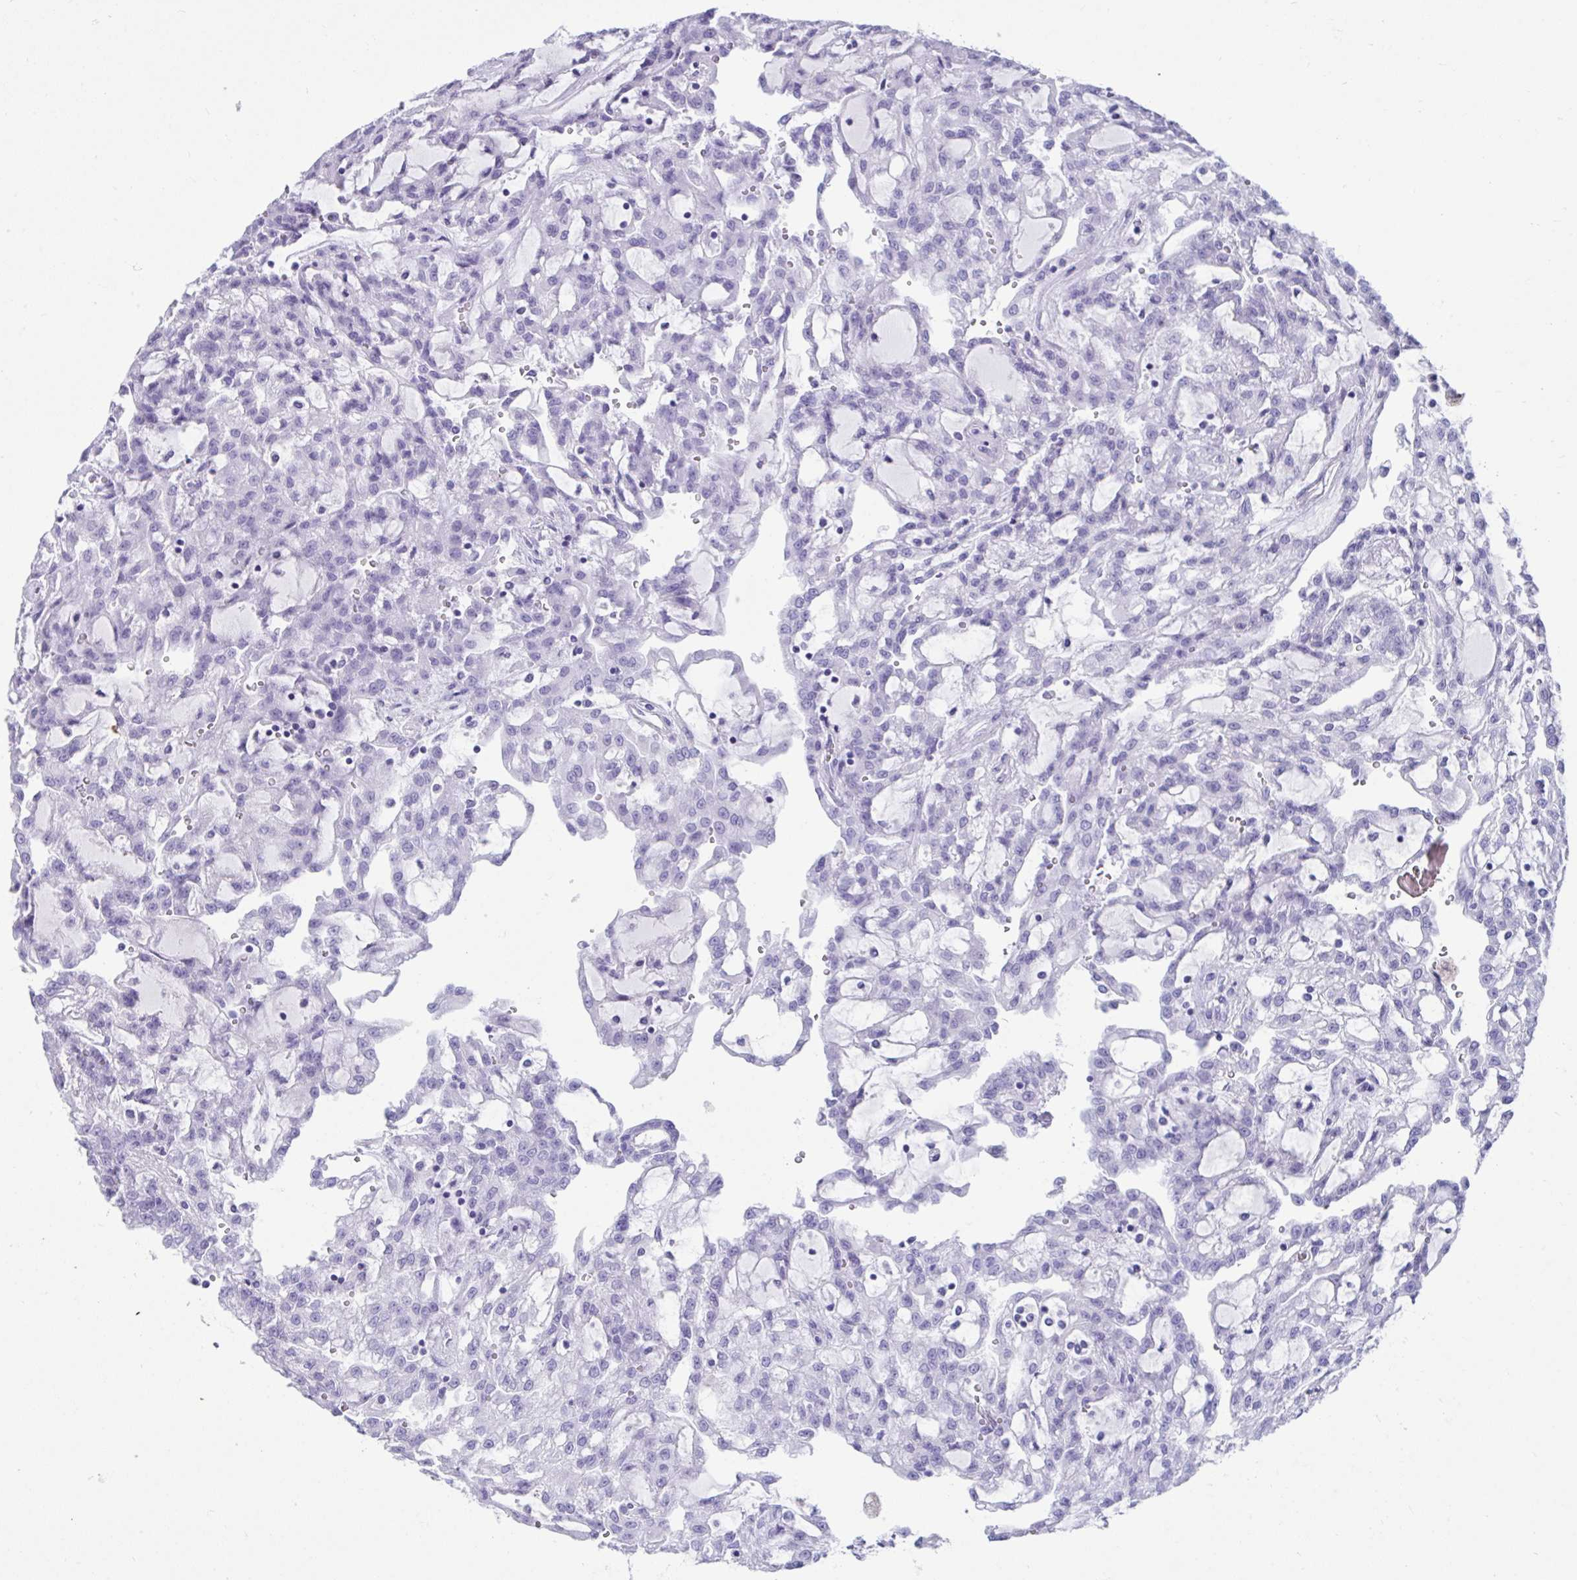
{"staining": {"intensity": "negative", "quantity": "none", "location": "none"}, "tissue": "renal cancer", "cell_type": "Tumor cells", "image_type": "cancer", "snomed": [{"axis": "morphology", "description": "Adenocarcinoma, NOS"}, {"axis": "topography", "description": "Kidney"}], "caption": "Immunohistochemistry (IHC) of human renal adenocarcinoma exhibits no expression in tumor cells.", "gene": "PSCA", "patient": {"sex": "male", "age": 63}}